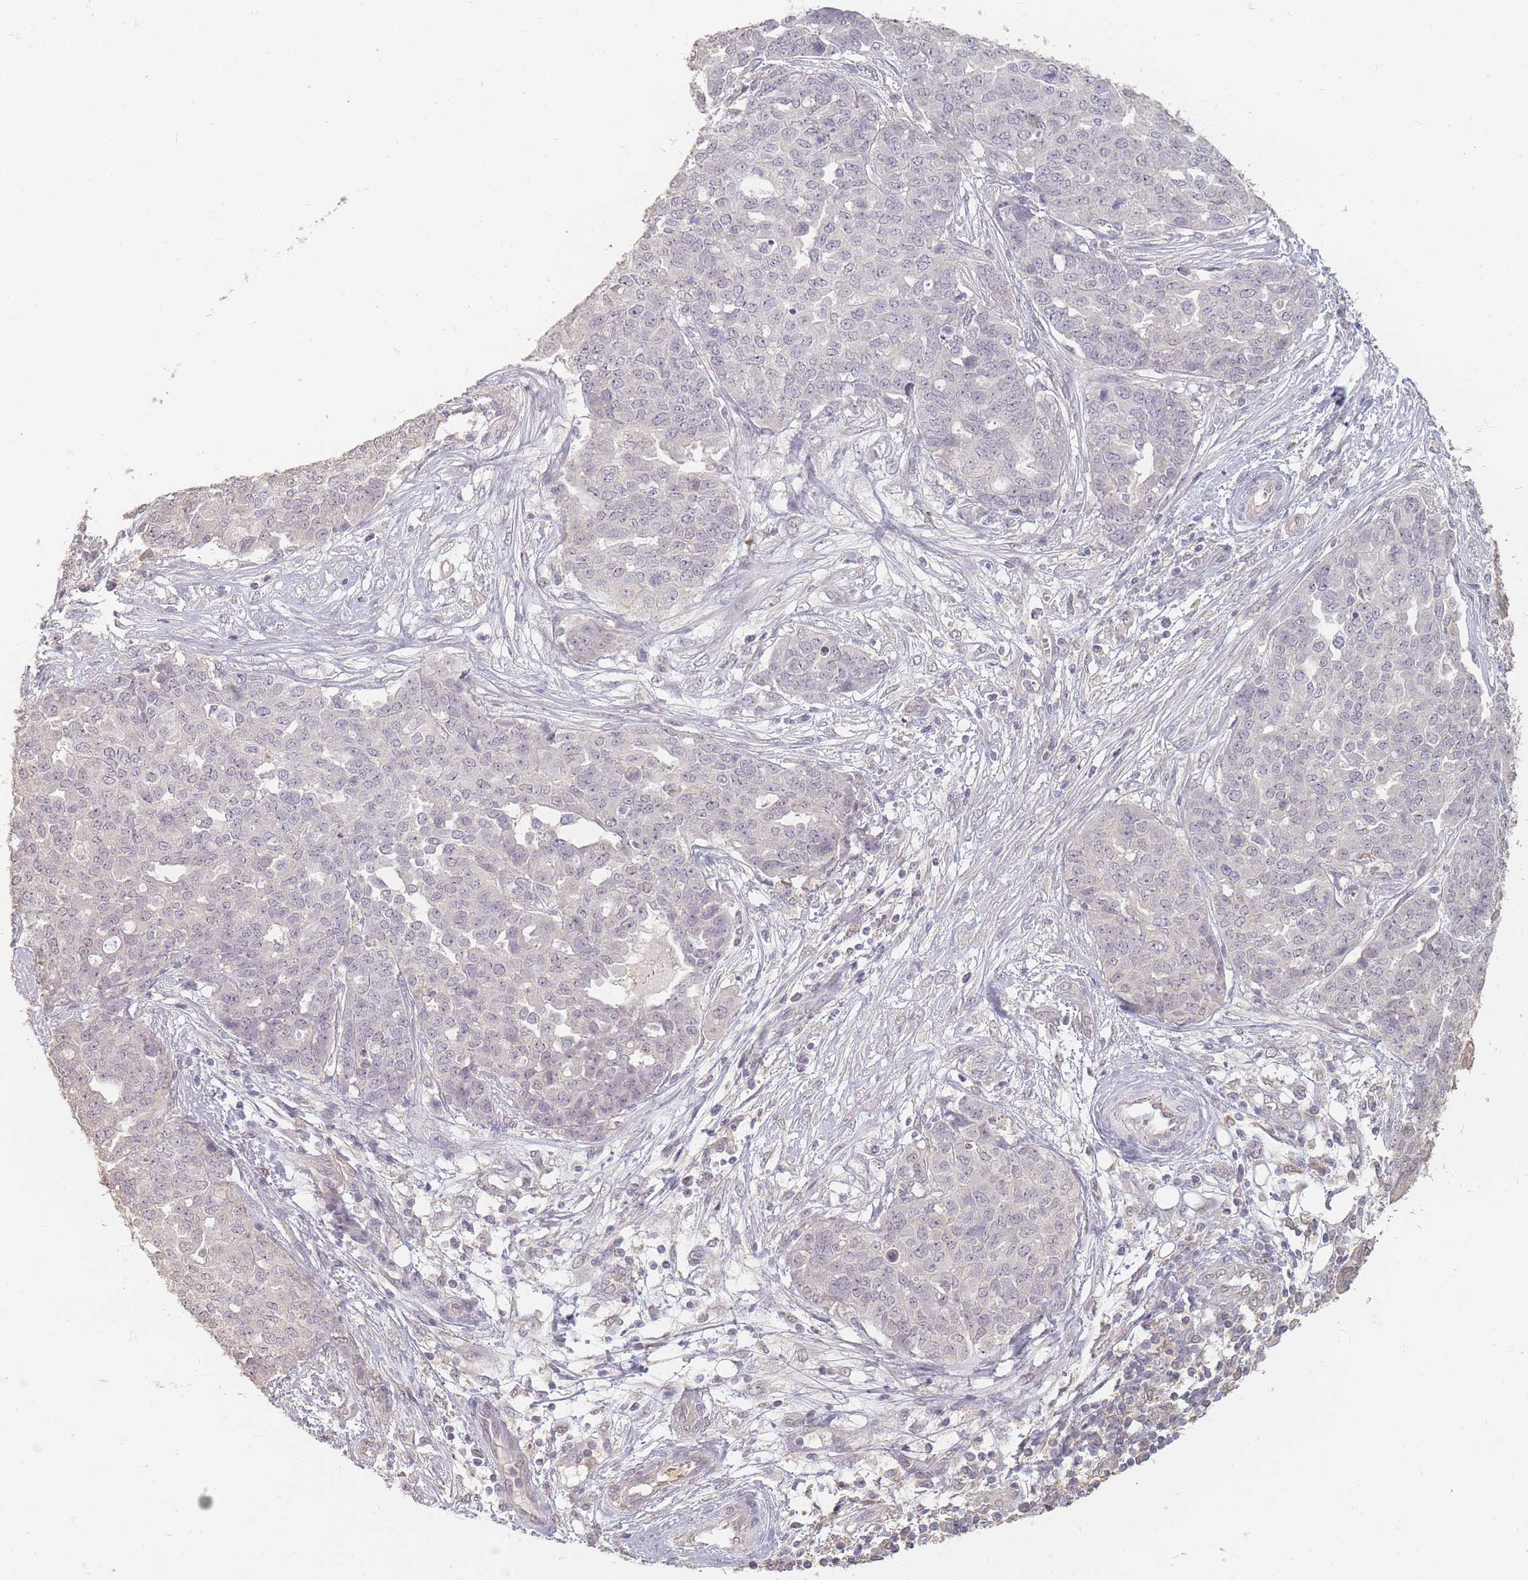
{"staining": {"intensity": "negative", "quantity": "none", "location": "none"}, "tissue": "ovarian cancer", "cell_type": "Tumor cells", "image_type": "cancer", "snomed": [{"axis": "morphology", "description": "Cystadenocarcinoma, serous, NOS"}, {"axis": "topography", "description": "Soft tissue"}, {"axis": "topography", "description": "Ovary"}], "caption": "This is an IHC histopathology image of ovarian cancer. There is no positivity in tumor cells.", "gene": "RFTN1", "patient": {"sex": "female", "age": 57}}